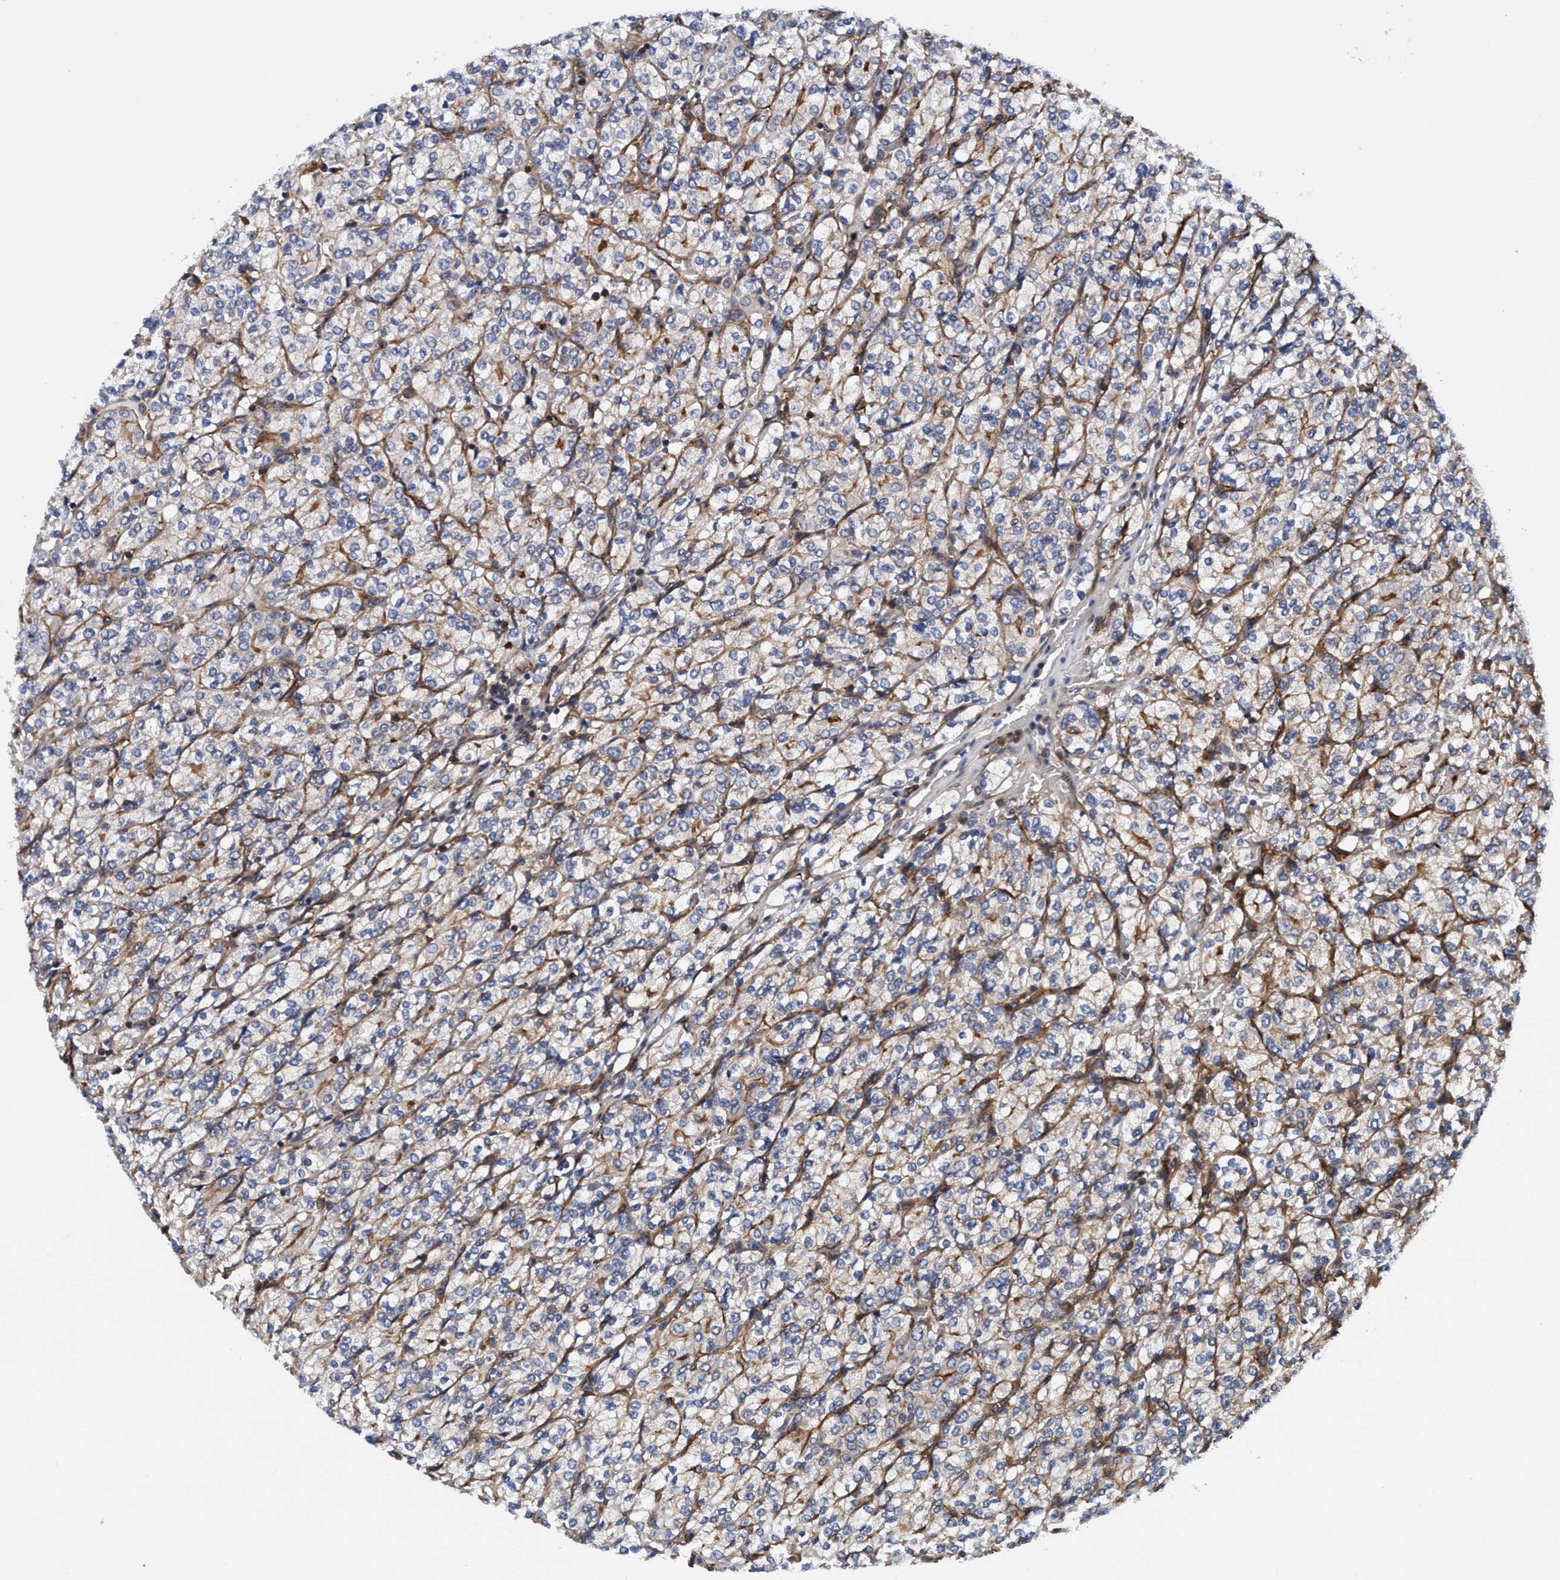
{"staining": {"intensity": "weak", "quantity": "25%-75%", "location": "cytoplasmic/membranous"}, "tissue": "renal cancer", "cell_type": "Tumor cells", "image_type": "cancer", "snomed": [{"axis": "morphology", "description": "Adenocarcinoma, NOS"}, {"axis": "topography", "description": "Kidney"}], "caption": "Immunohistochemistry (IHC) (DAB) staining of renal cancer shows weak cytoplasmic/membranous protein staining in about 25%-75% of tumor cells.", "gene": "MCM3AP", "patient": {"sex": "male", "age": 77}}